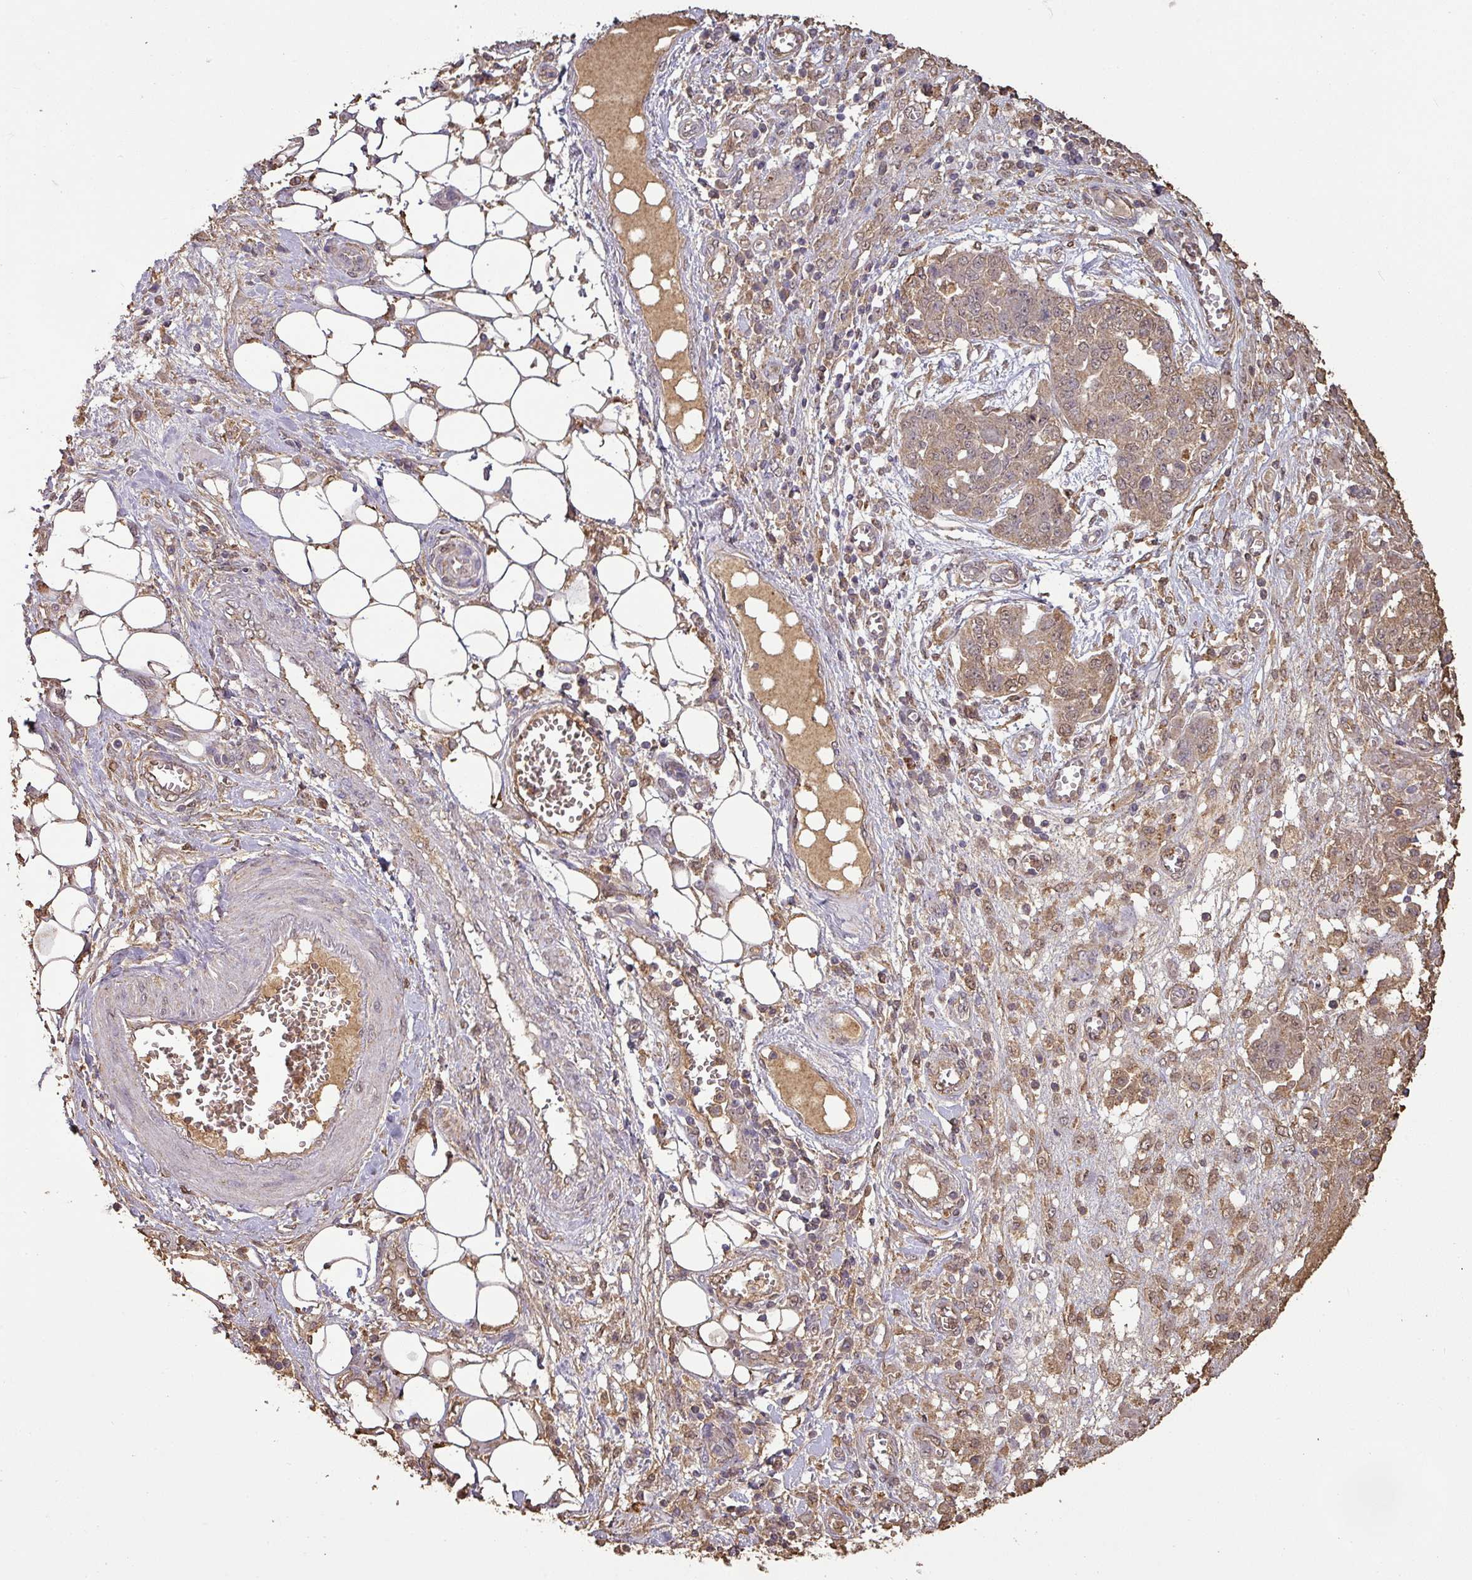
{"staining": {"intensity": "moderate", "quantity": ">75%", "location": "cytoplasmic/membranous"}, "tissue": "ovarian cancer", "cell_type": "Tumor cells", "image_type": "cancer", "snomed": [{"axis": "morphology", "description": "Cystadenocarcinoma, serous, NOS"}, {"axis": "topography", "description": "Soft tissue"}, {"axis": "topography", "description": "Ovary"}], "caption": "Protein staining of ovarian serous cystadenocarcinoma tissue shows moderate cytoplasmic/membranous staining in about >75% of tumor cells.", "gene": "ATAT1", "patient": {"sex": "female", "age": 57}}